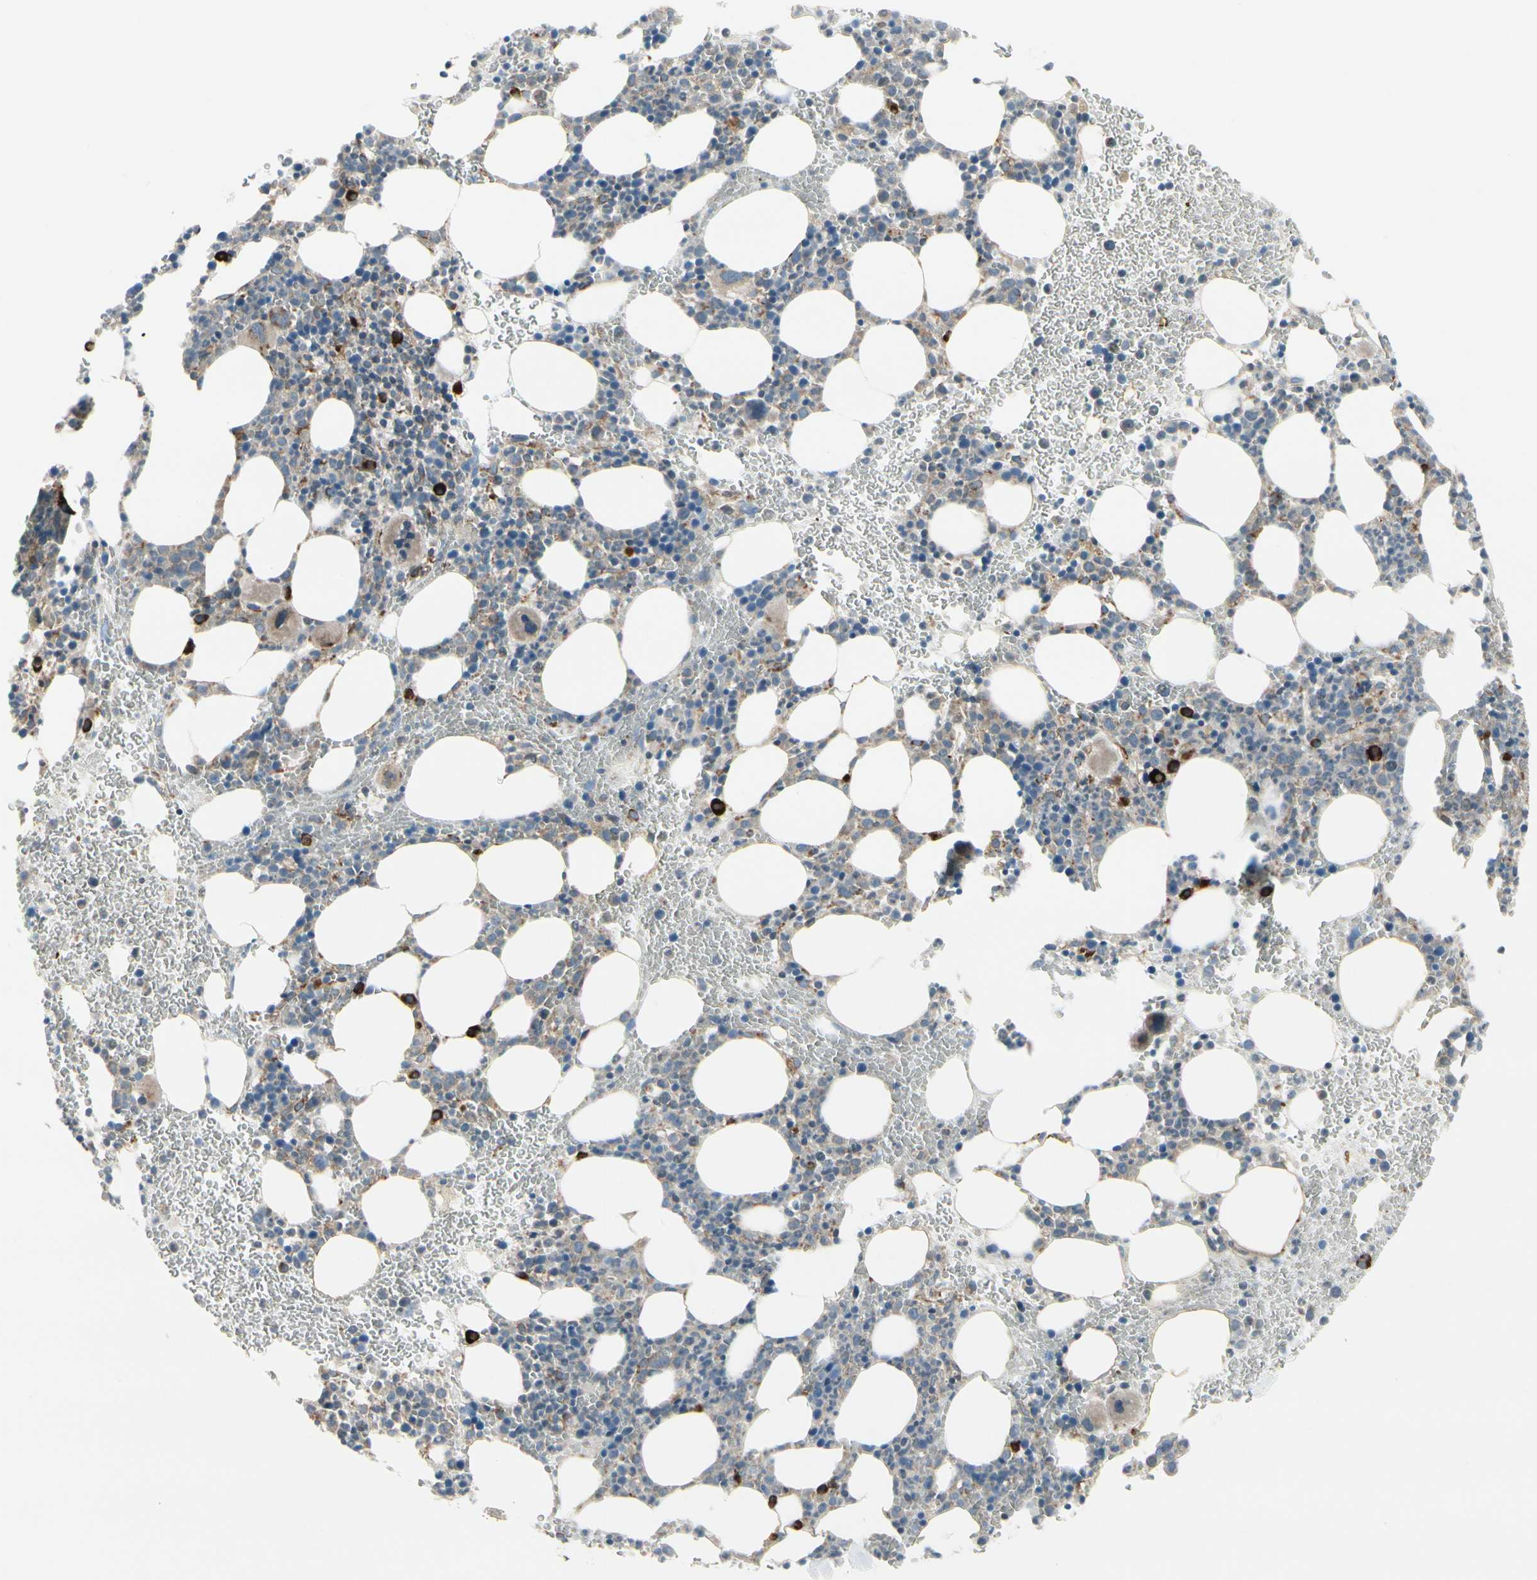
{"staining": {"intensity": "weak", "quantity": "<25%", "location": "cytoplasmic/membranous"}, "tissue": "bone marrow", "cell_type": "Hematopoietic cells", "image_type": "normal", "snomed": [{"axis": "morphology", "description": "Normal tissue, NOS"}, {"axis": "morphology", "description": "Inflammation, NOS"}, {"axis": "topography", "description": "Bone marrow"}], "caption": "A high-resolution histopathology image shows immunohistochemistry (IHC) staining of normal bone marrow, which reveals no significant staining in hematopoietic cells. The staining is performed using DAB brown chromogen with nuclei counter-stained in using hematoxylin.", "gene": "FNDC3A", "patient": {"sex": "female", "age": 54}}